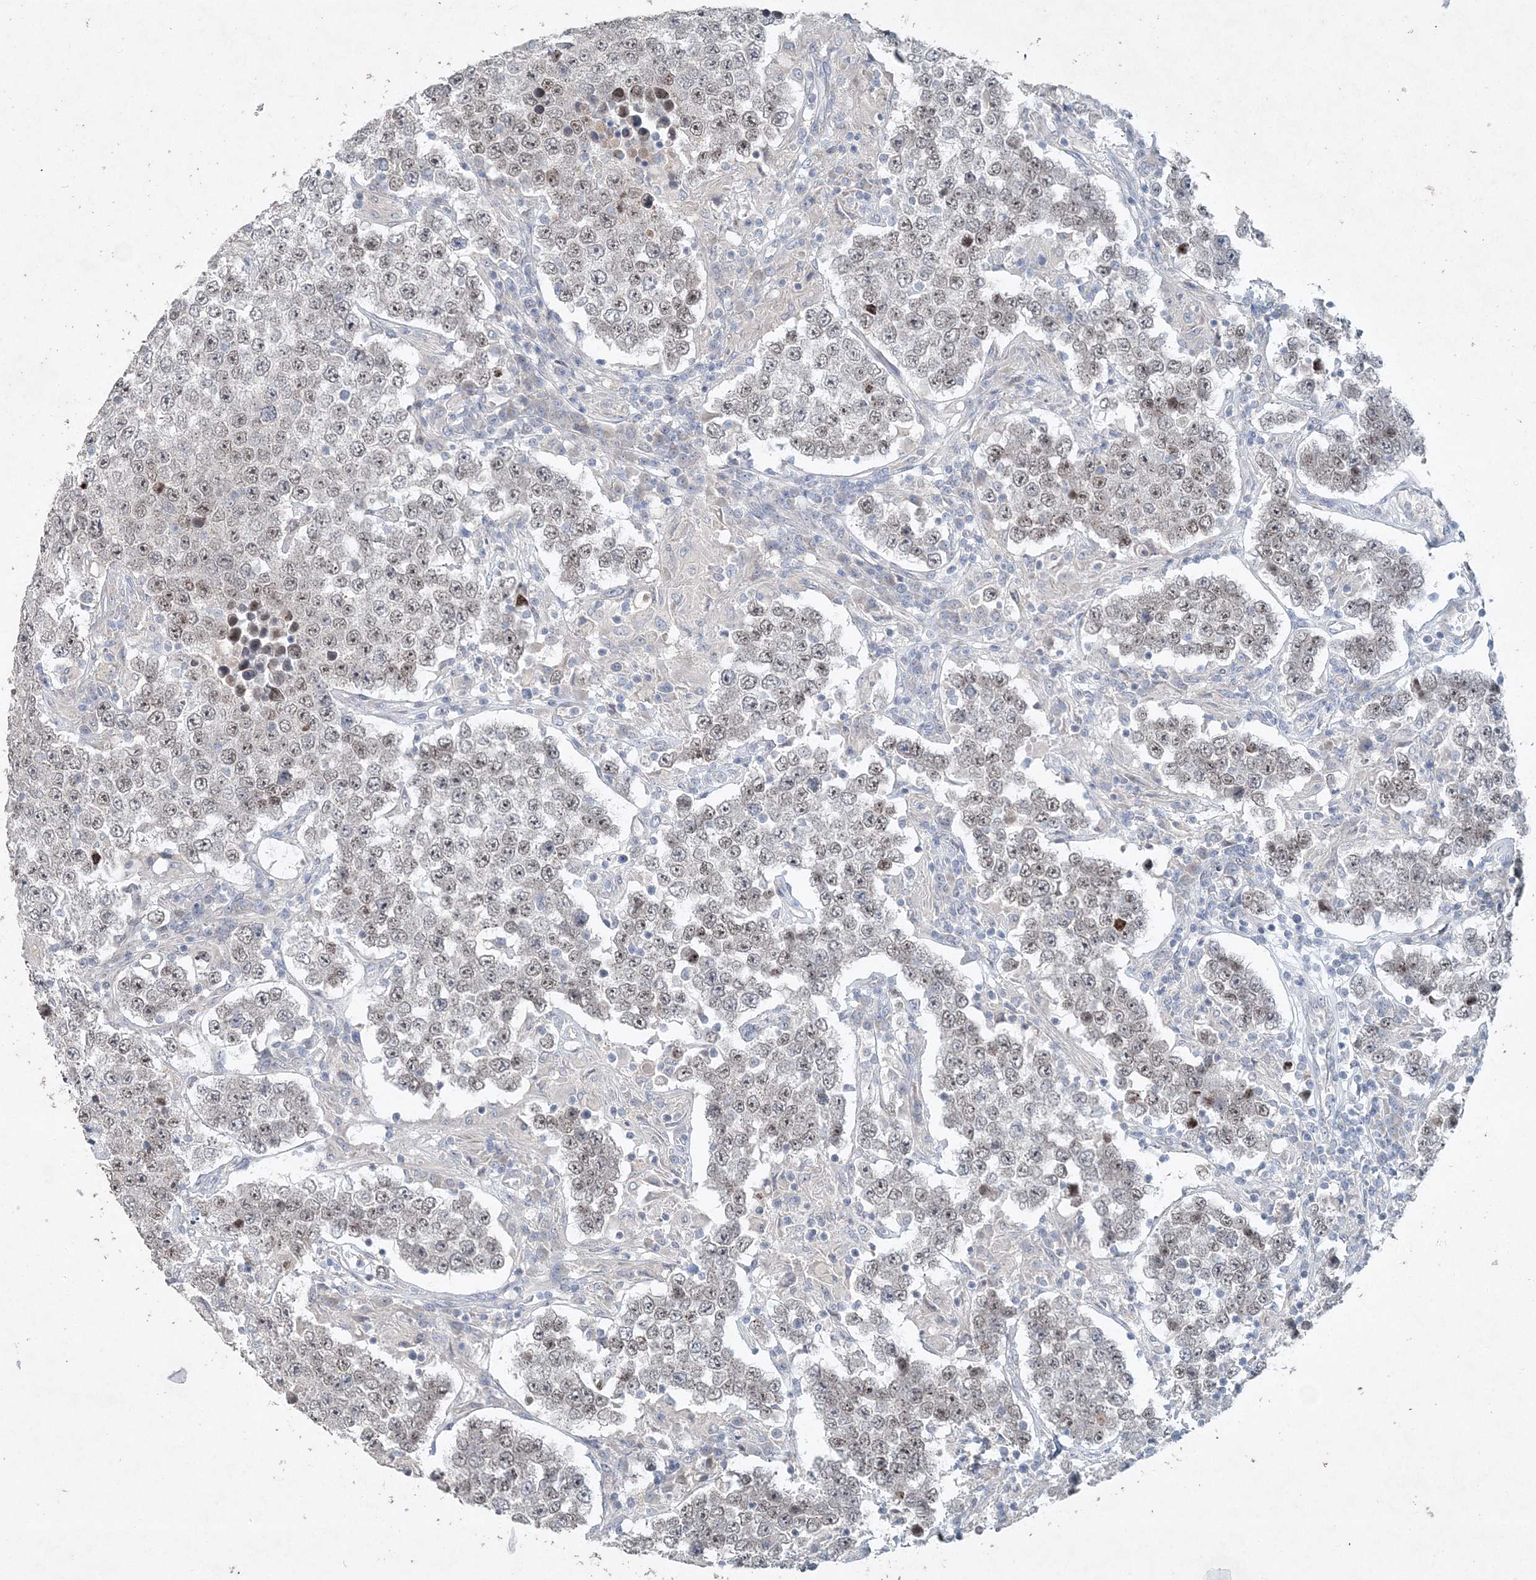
{"staining": {"intensity": "weak", "quantity": ">75%", "location": "nuclear"}, "tissue": "testis cancer", "cell_type": "Tumor cells", "image_type": "cancer", "snomed": [{"axis": "morphology", "description": "Normal tissue, NOS"}, {"axis": "morphology", "description": "Urothelial carcinoma, High grade"}, {"axis": "morphology", "description": "Seminoma, NOS"}, {"axis": "morphology", "description": "Carcinoma, Embryonal, NOS"}, {"axis": "topography", "description": "Urinary bladder"}, {"axis": "topography", "description": "Testis"}], "caption": "Testis seminoma tissue displays weak nuclear staining in approximately >75% of tumor cells, visualized by immunohistochemistry. The protein is shown in brown color, while the nuclei are stained blue.", "gene": "DNAH5", "patient": {"sex": "male", "age": 41}}